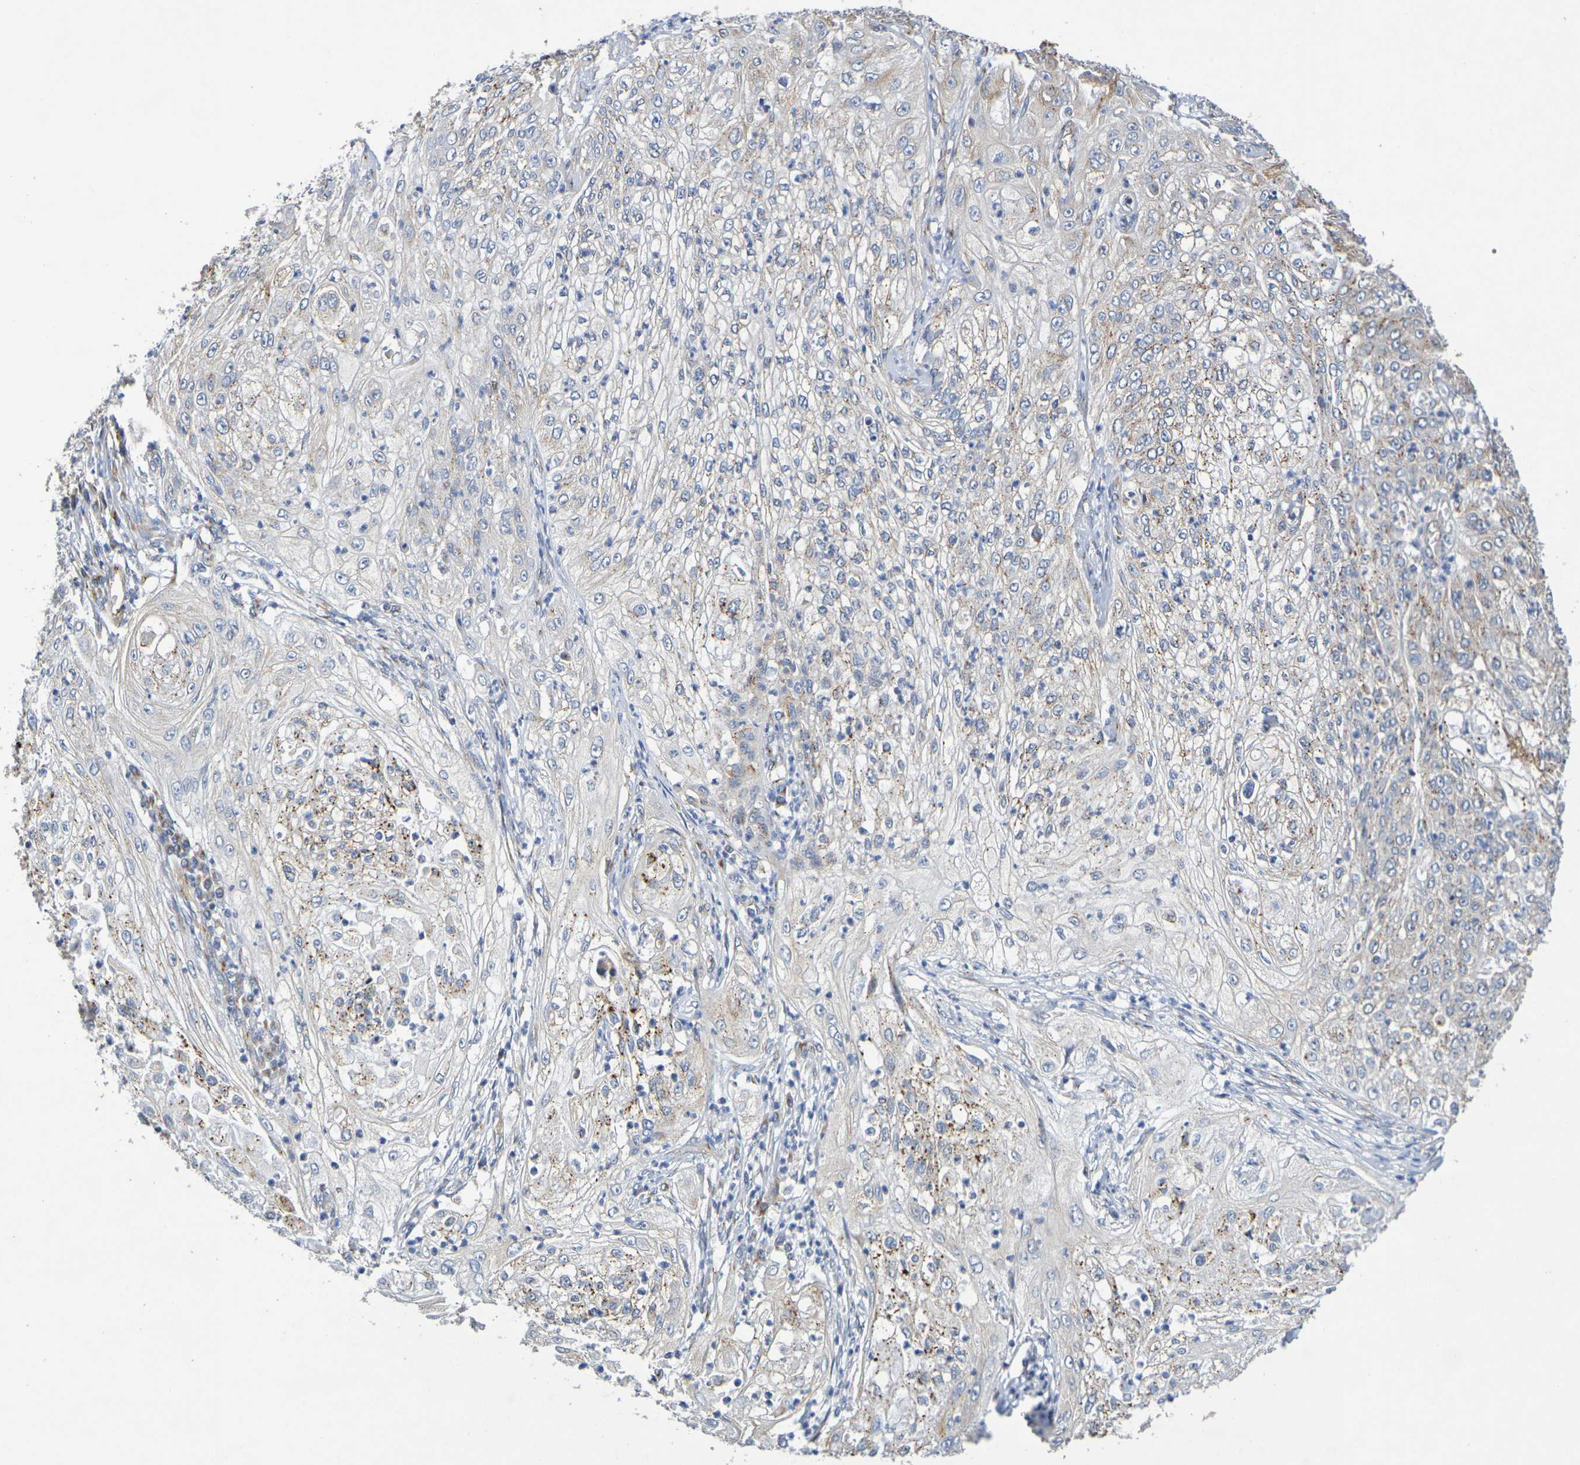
{"staining": {"intensity": "moderate", "quantity": "<25%", "location": "cytoplasmic/membranous"}, "tissue": "lung cancer", "cell_type": "Tumor cells", "image_type": "cancer", "snomed": [{"axis": "morphology", "description": "Inflammation, NOS"}, {"axis": "morphology", "description": "Squamous cell carcinoma, NOS"}, {"axis": "topography", "description": "Lymph node"}, {"axis": "topography", "description": "Soft tissue"}, {"axis": "topography", "description": "Lung"}], "caption": "A brown stain labels moderate cytoplasmic/membranous positivity of a protein in human lung squamous cell carcinoma tumor cells. (brown staining indicates protein expression, while blue staining denotes nuclei).", "gene": "DCP2", "patient": {"sex": "male", "age": 66}}